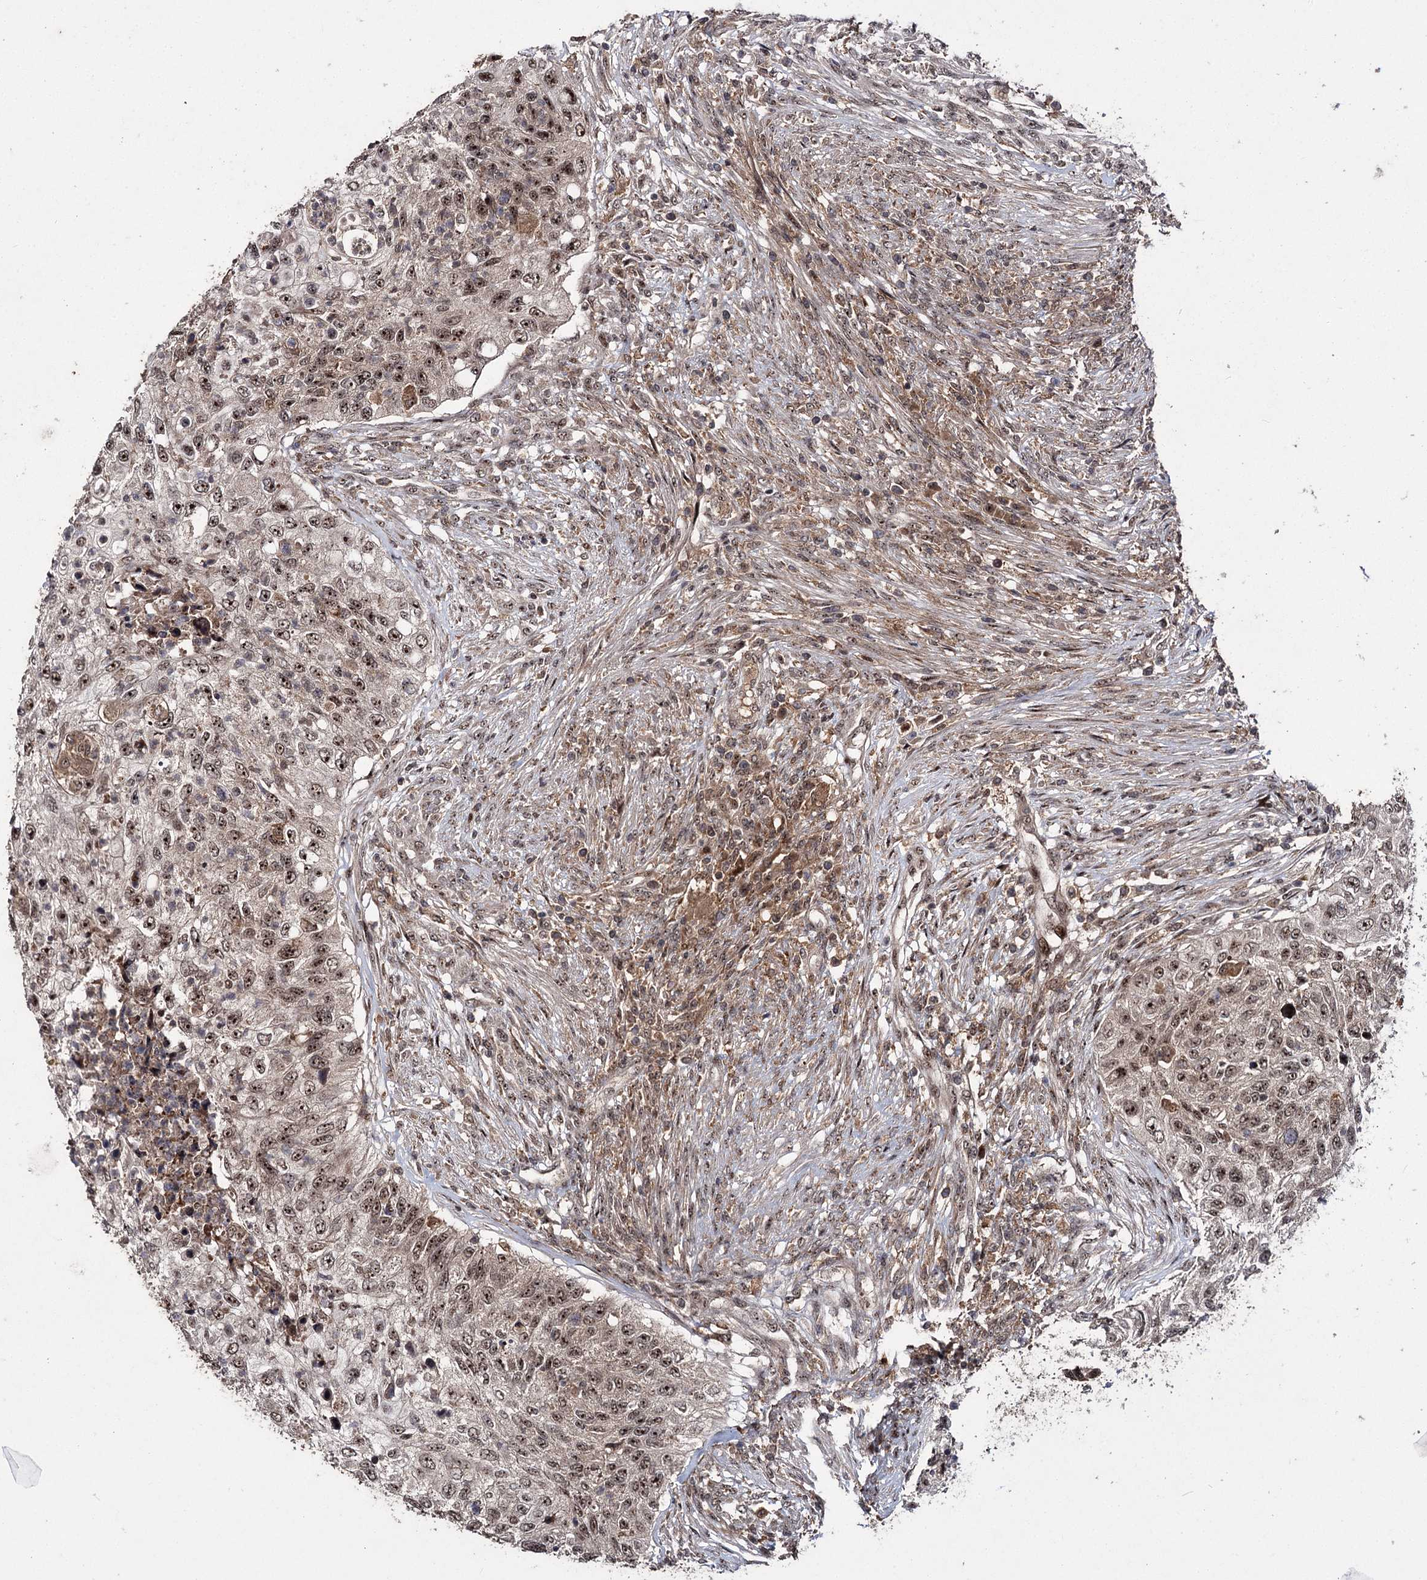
{"staining": {"intensity": "moderate", "quantity": ">75%", "location": "nuclear"}, "tissue": "urothelial cancer", "cell_type": "Tumor cells", "image_type": "cancer", "snomed": [{"axis": "morphology", "description": "Urothelial carcinoma, High grade"}, {"axis": "topography", "description": "Urinary bladder"}], "caption": "Immunohistochemical staining of urothelial cancer reveals medium levels of moderate nuclear protein expression in approximately >75% of tumor cells.", "gene": "MKNK2", "patient": {"sex": "female", "age": 60}}